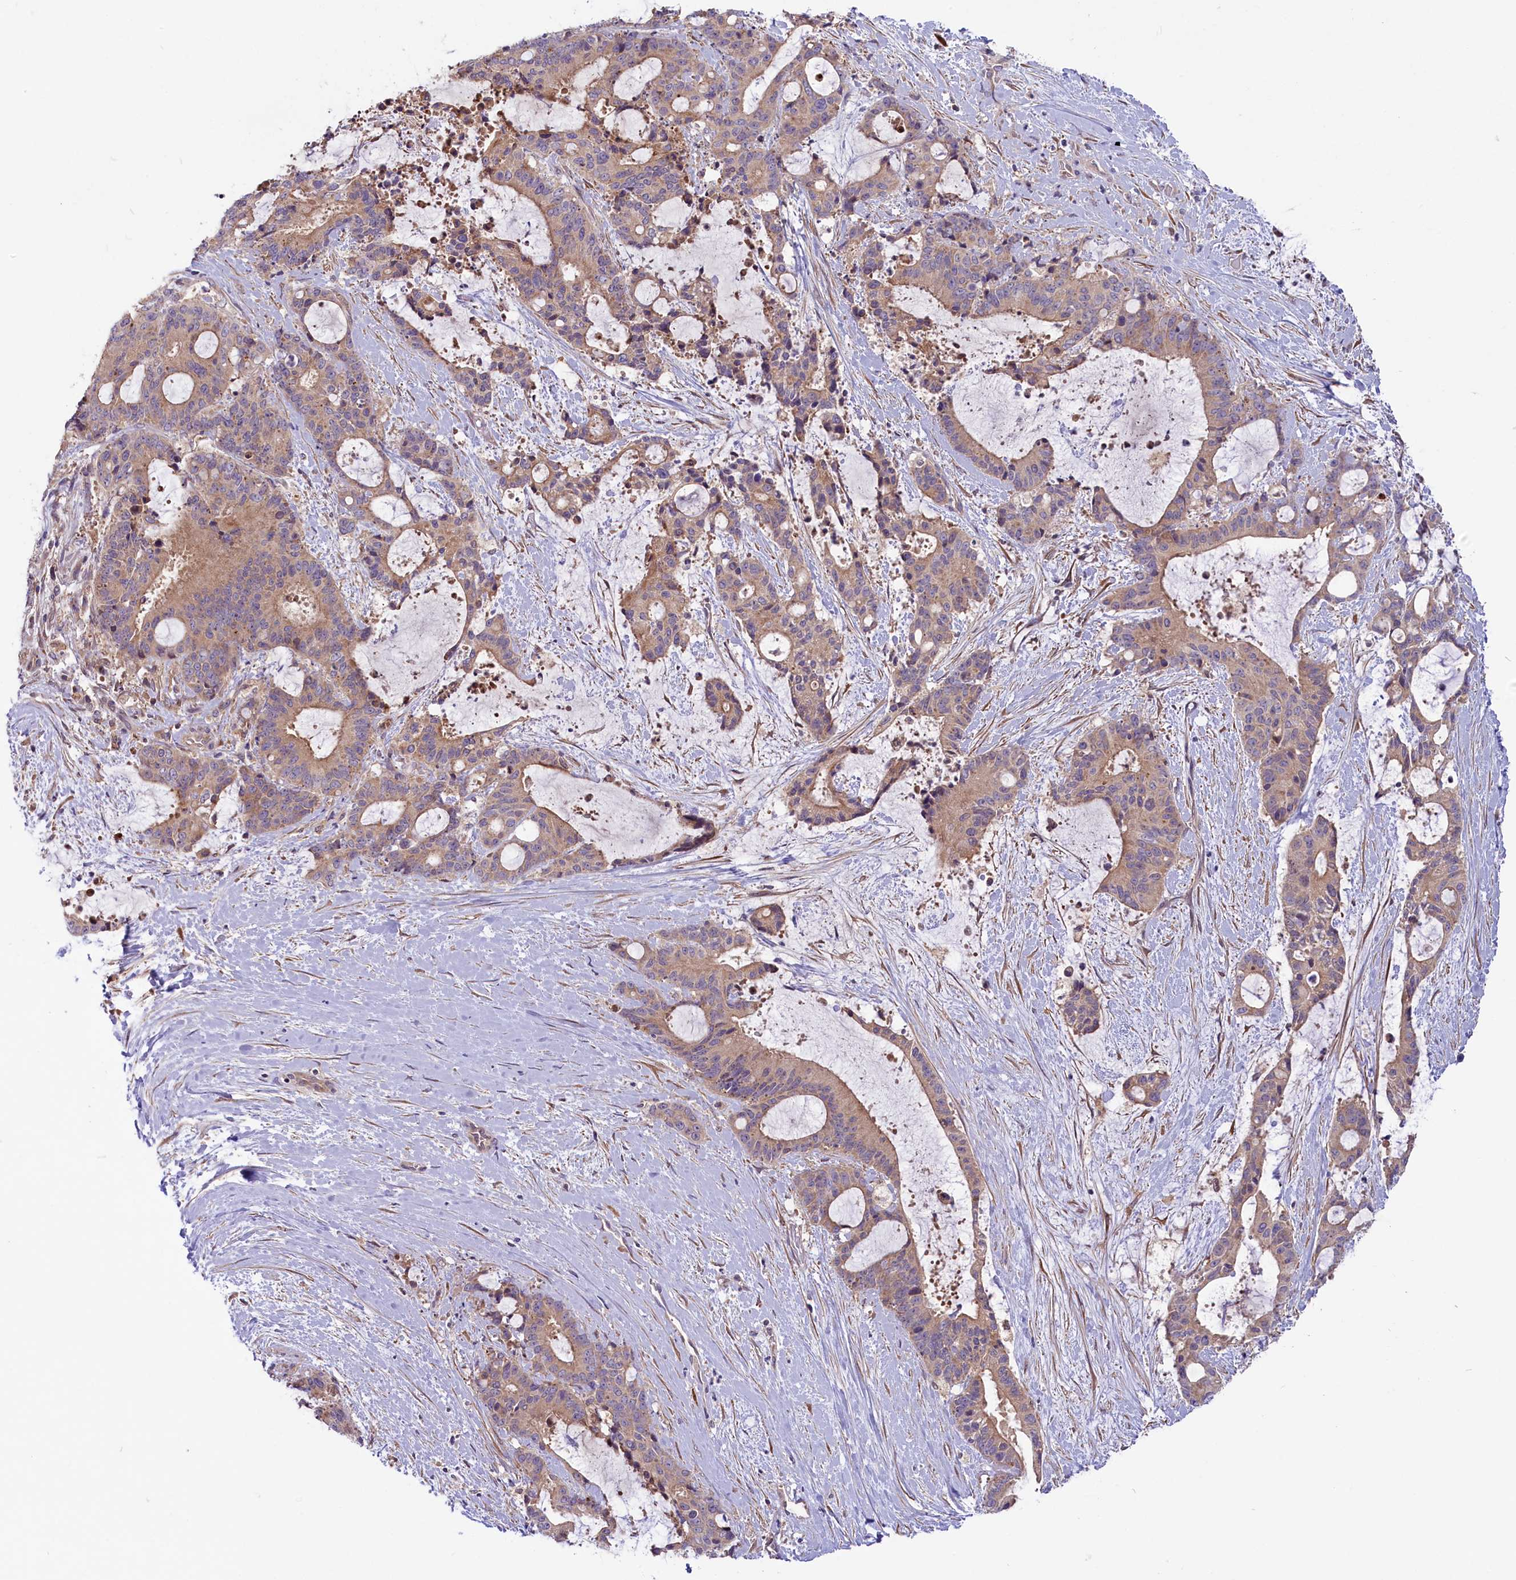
{"staining": {"intensity": "weak", "quantity": "25%-75%", "location": "cytoplasmic/membranous"}, "tissue": "liver cancer", "cell_type": "Tumor cells", "image_type": "cancer", "snomed": [{"axis": "morphology", "description": "Normal tissue, NOS"}, {"axis": "morphology", "description": "Cholangiocarcinoma"}, {"axis": "topography", "description": "Liver"}, {"axis": "topography", "description": "Peripheral nerve tissue"}], "caption": "Liver cancer was stained to show a protein in brown. There is low levels of weak cytoplasmic/membranous staining in about 25%-75% of tumor cells.", "gene": "COG8", "patient": {"sex": "female", "age": 73}}